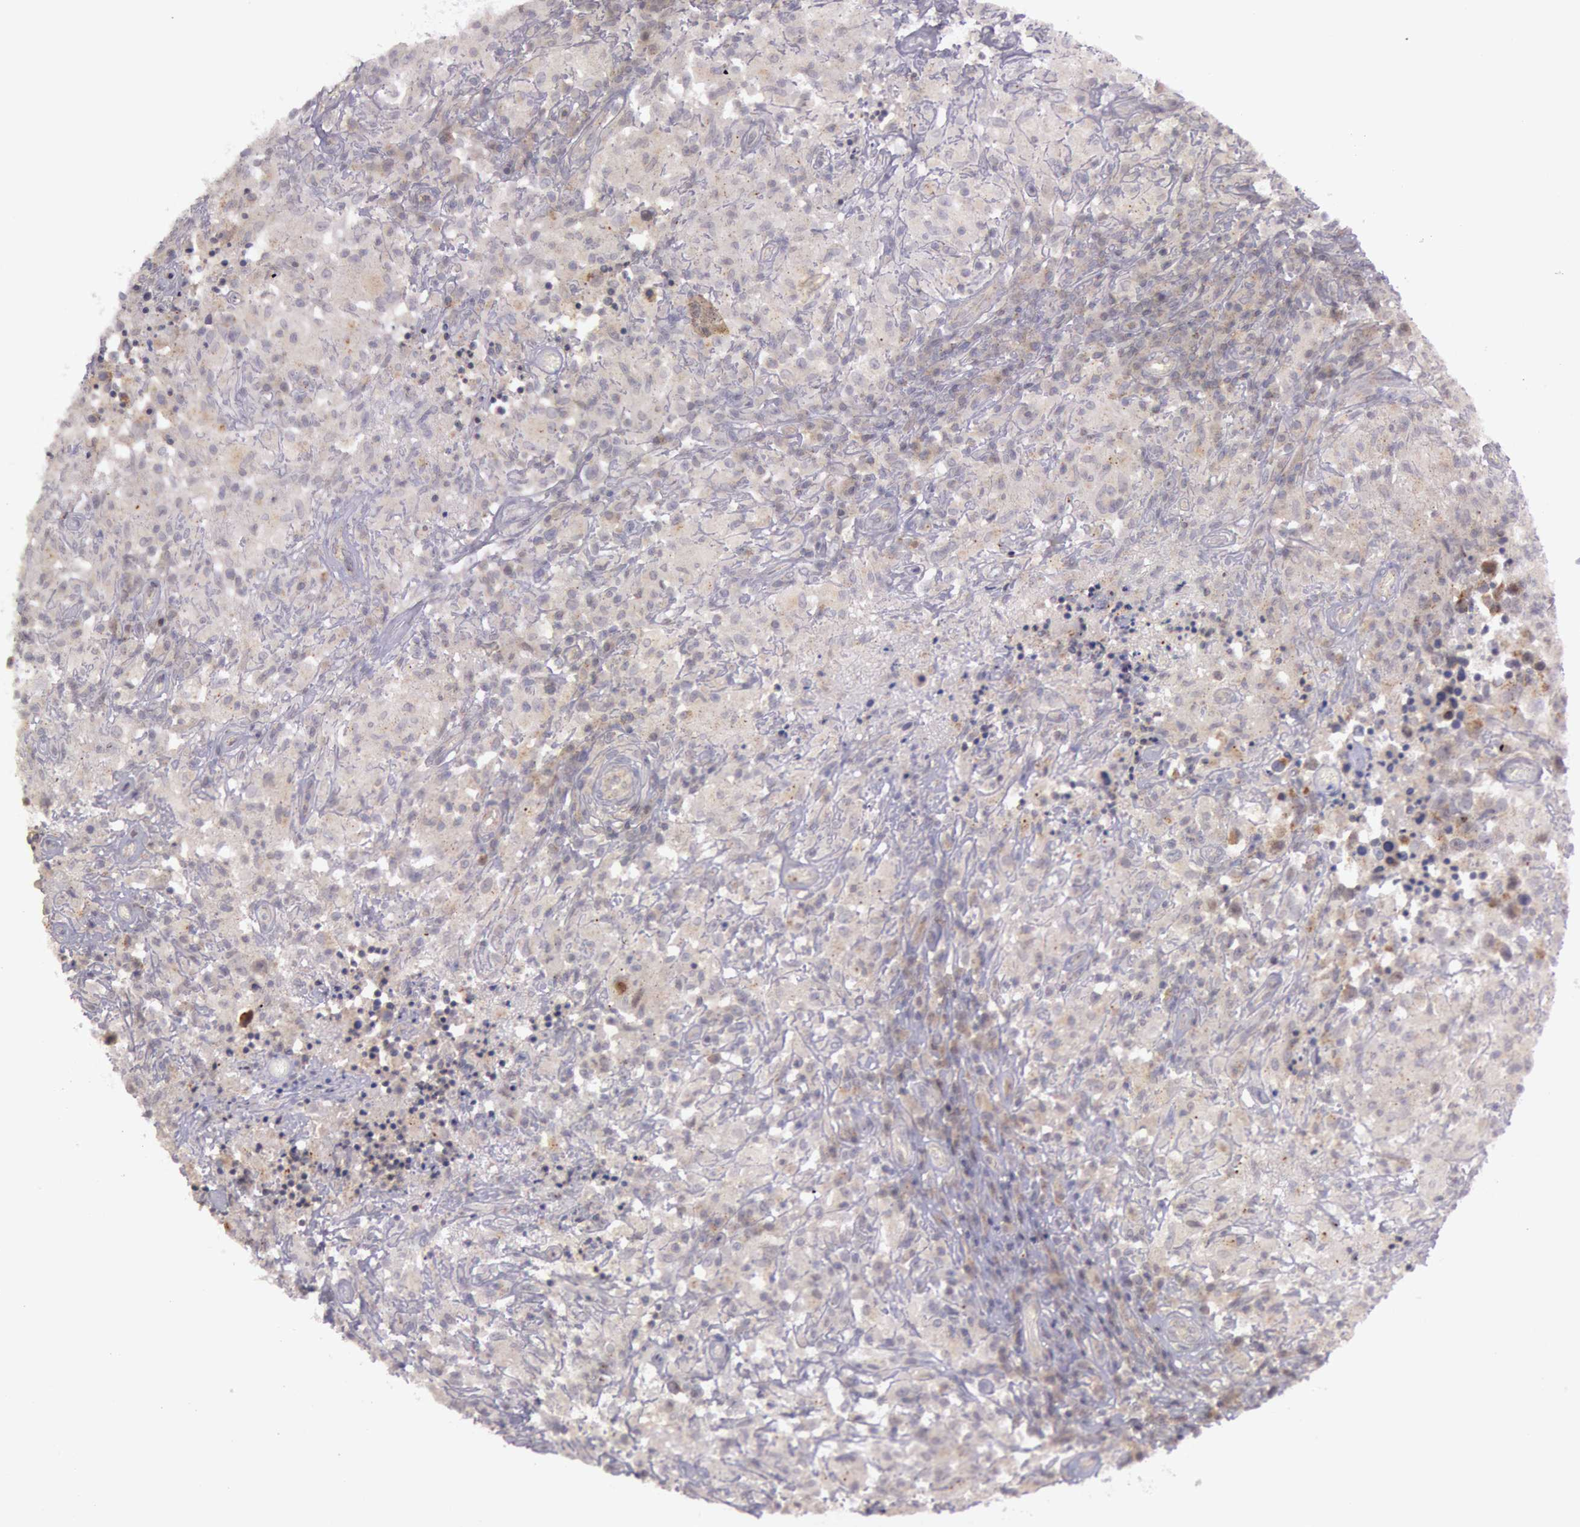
{"staining": {"intensity": "moderate", "quantity": "<25%", "location": "cytoplasmic/membranous"}, "tissue": "testis cancer", "cell_type": "Tumor cells", "image_type": "cancer", "snomed": [{"axis": "morphology", "description": "Seminoma, NOS"}, {"axis": "topography", "description": "Testis"}], "caption": "There is low levels of moderate cytoplasmic/membranous expression in tumor cells of testis cancer (seminoma), as demonstrated by immunohistochemical staining (brown color).", "gene": "TRIB2", "patient": {"sex": "male", "age": 34}}